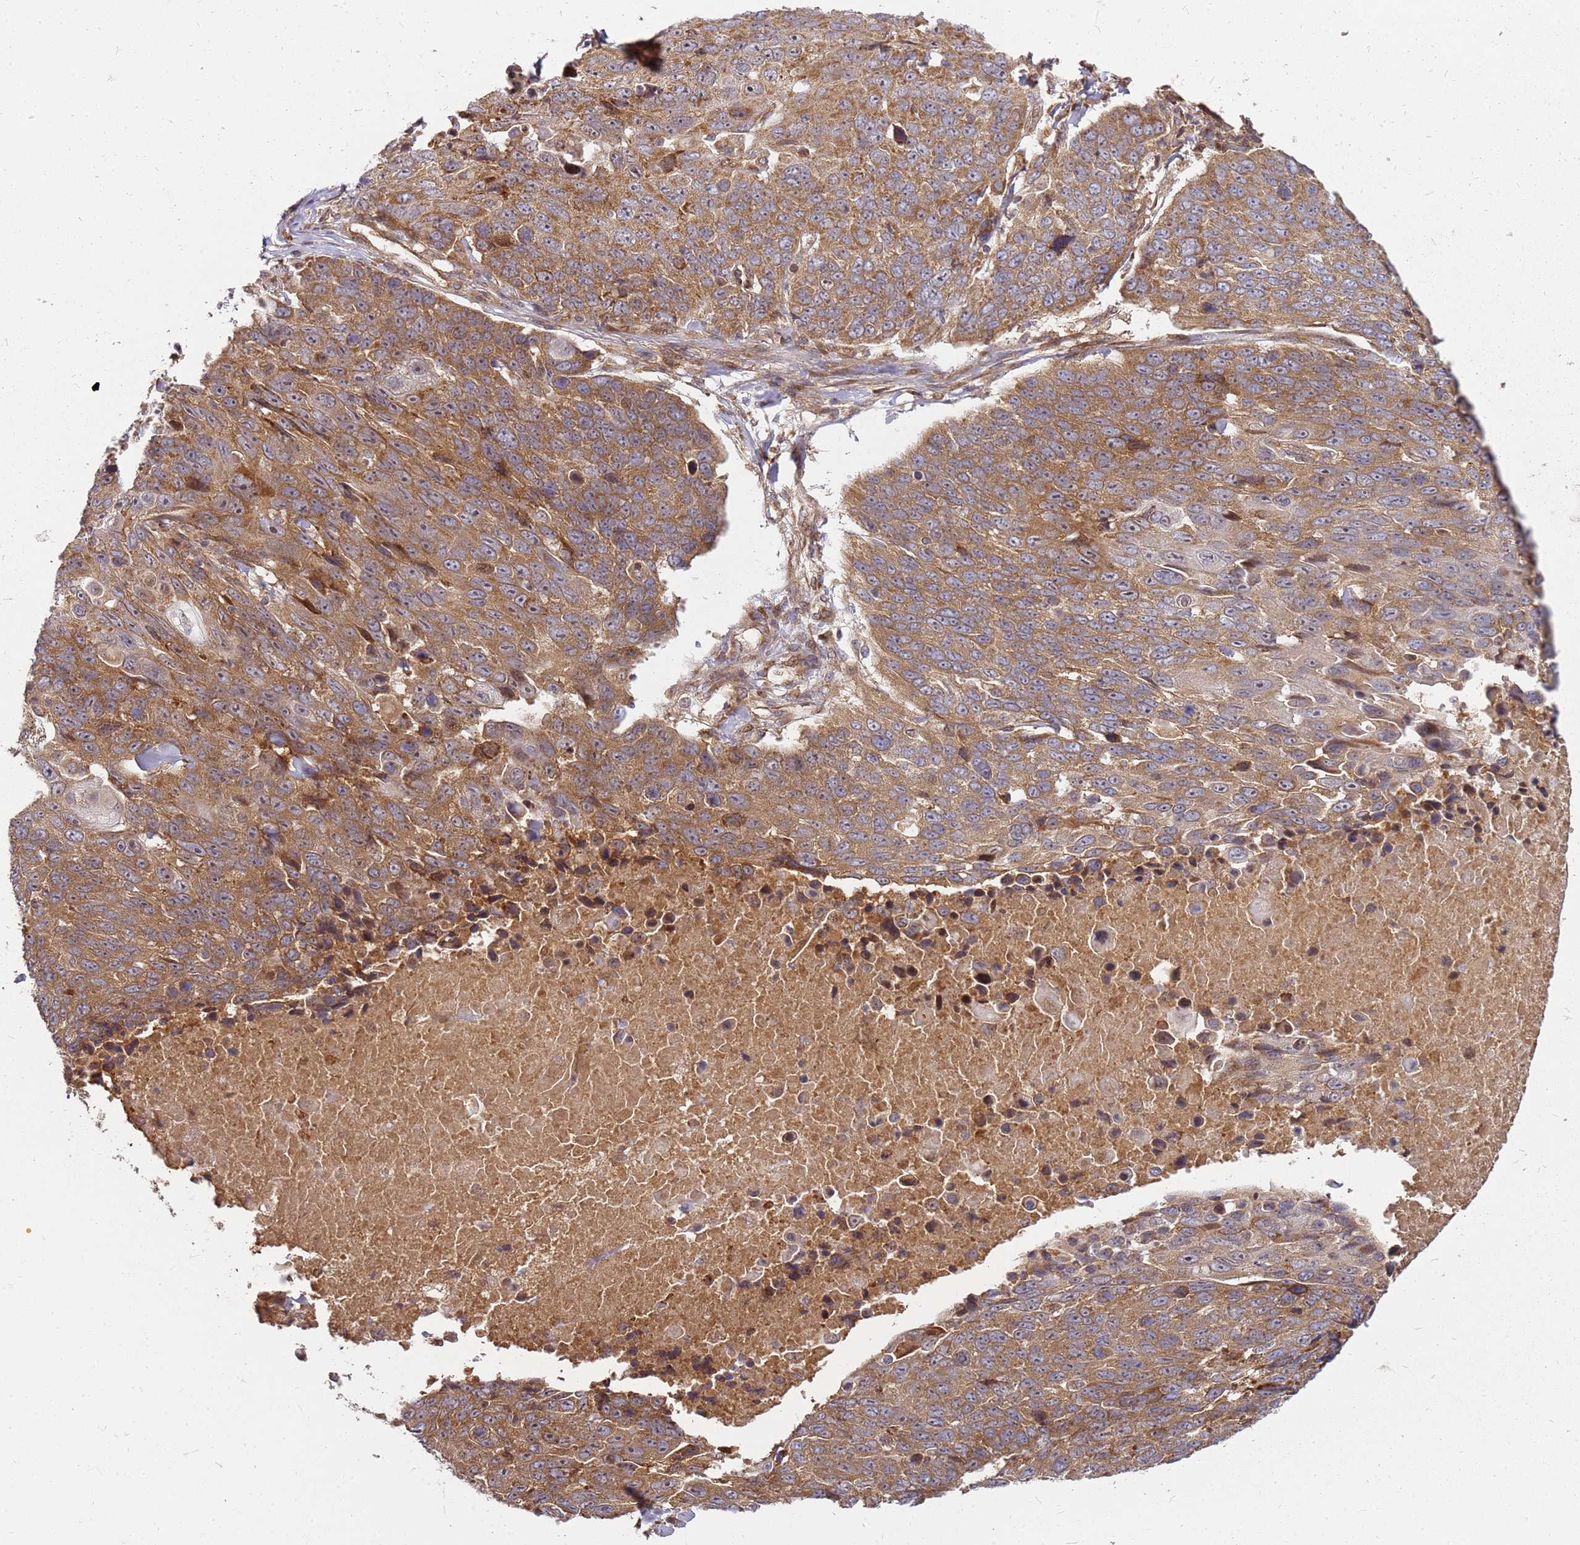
{"staining": {"intensity": "moderate", "quantity": ">75%", "location": "cytoplasmic/membranous"}, "tissue": "lung cancer", "cell_type": "Tumor cells", "image_type": "cancer", "snomed": [{"axis": "morphology", "description": "Squamous cell carcinoma, NOS"}, {"axis": "topography", "description": "Lung"}], "caption": "The photomicrograph exhibits a brown stain indicating the presence of a protein in the cytoplasmic/membranous of tumor cells in lung cancer. Immunohistochemistry (ihc) stains the protein of interest in brown and the nuclei are stained blue.", "gene": "CCDC159", "patient": {"sex": "male", "age": 66}}